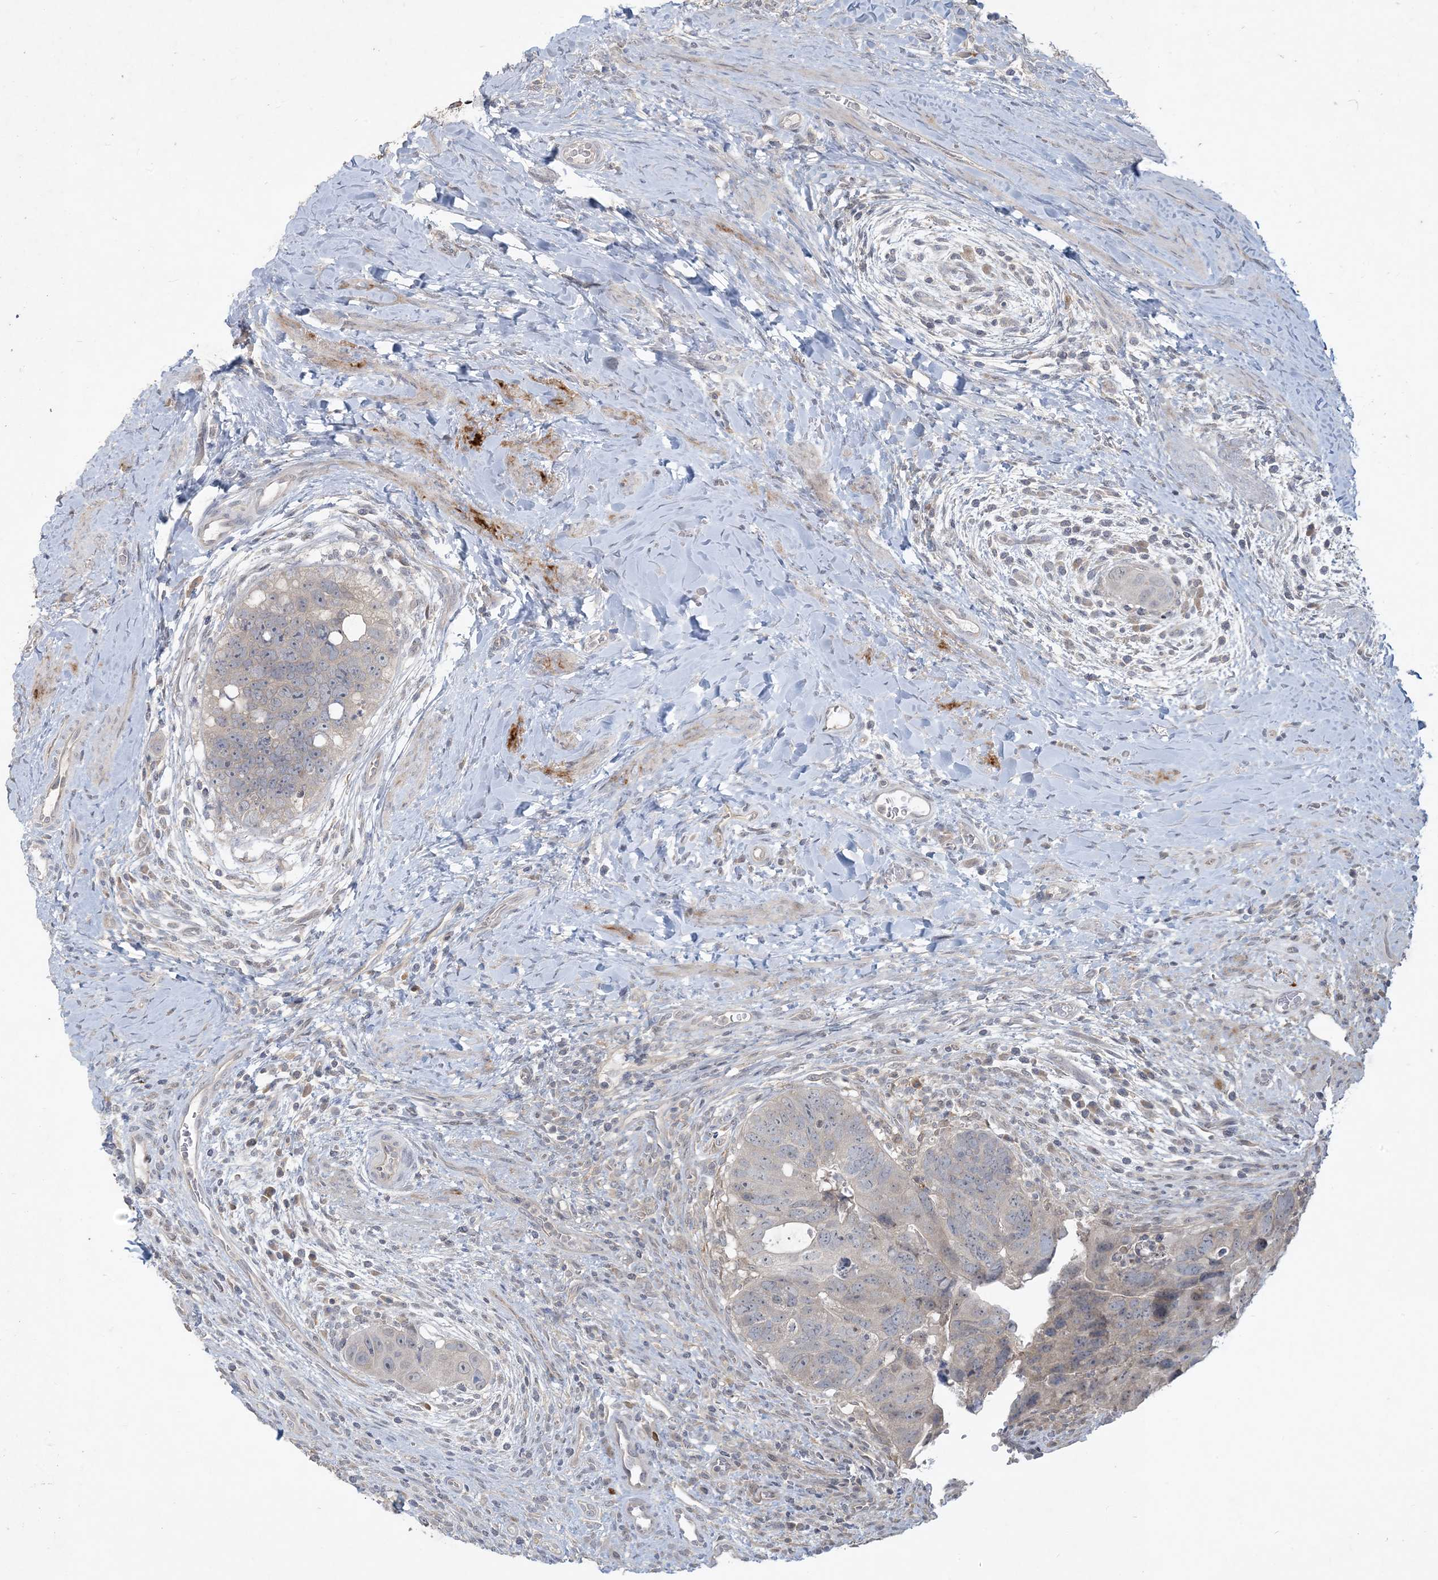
{"staining": {"intensity": "negative", "quantity": "none", "location": "none"}, "tissue": "colorectal cancer", "cell_type": "Tumor cells", "image_type": "cancer", "snomed": [{"axis": "morphology", "description": "Adenocarcinoma, NOS"}, {"axis": "topography", "description": "Rectum"}], "caption": "Micrograph shows no protein positivity in tumor cells of colorectal cancer tissue. (DAB immunohistochemistry visualized using brightfield microscopy, high magnification).", "gene": "CDS1", "patient": {"sex": "male", "age": 59}}